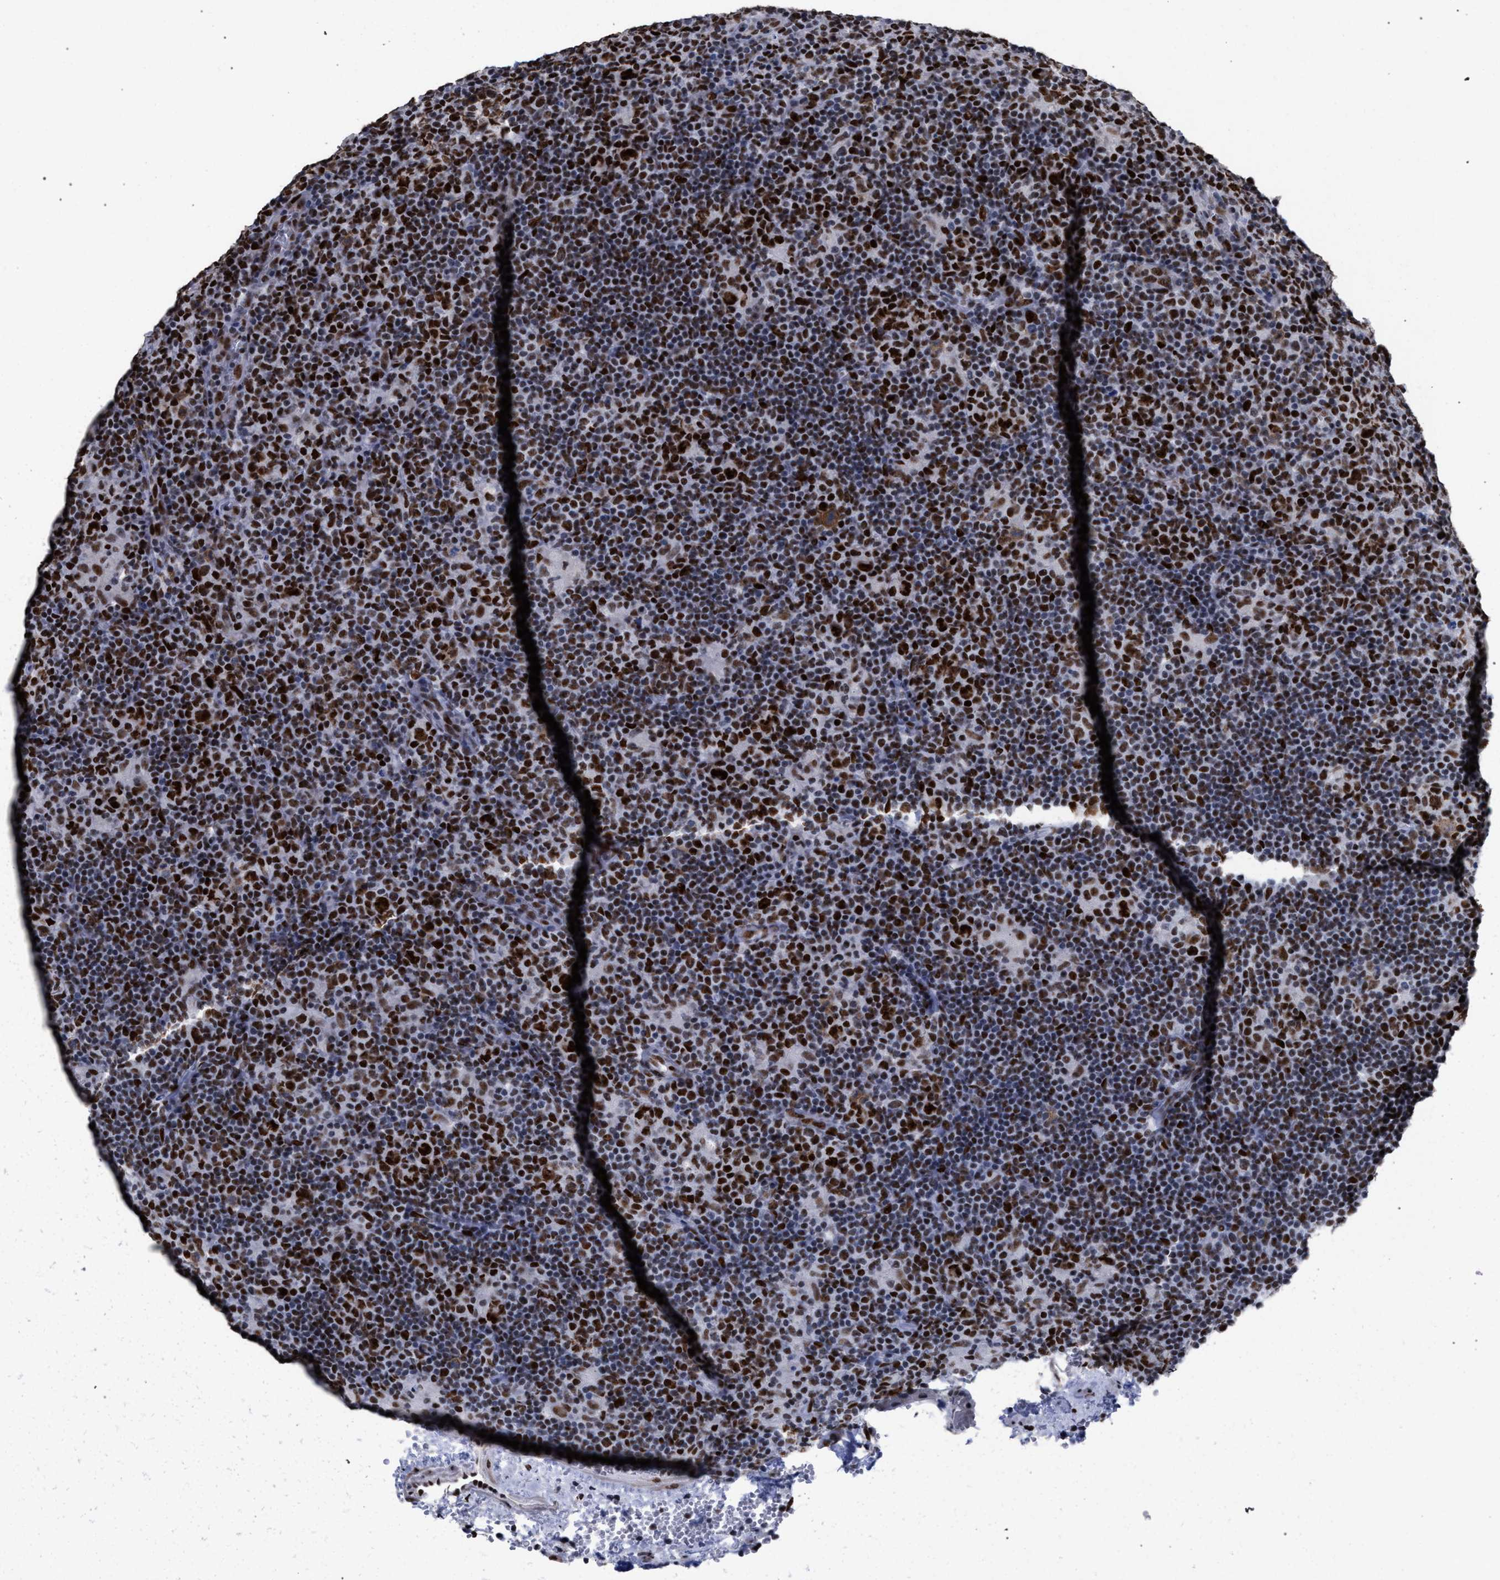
{"staining": {"intensity": "strong", "quantity": ">75%", "location": "cytoplasmic/membranous,nuclear"}, "tissue": "lymphoma", "cell_type": "Tumor cells", "image_type": "cancer", "snomed": [{"axis": "morphology", "description": "Hodgkin's disease, NOS"}, {"axis": "topography", "description": "Lymph node"}], "caption": "Protein expression by immunohistochemistry exhibits strong cytoplasmic/membranous and nuclear staining in about >75% of tumor cells in lymphoma. (Stains: DAB (3,3'-diaminobenzidine) in brown, nuclei in blue, Microscopy: brightfield microscopy at high magnification).", "gene": "TP53BP1", "patient": {"sex": "female", "age": 57}}